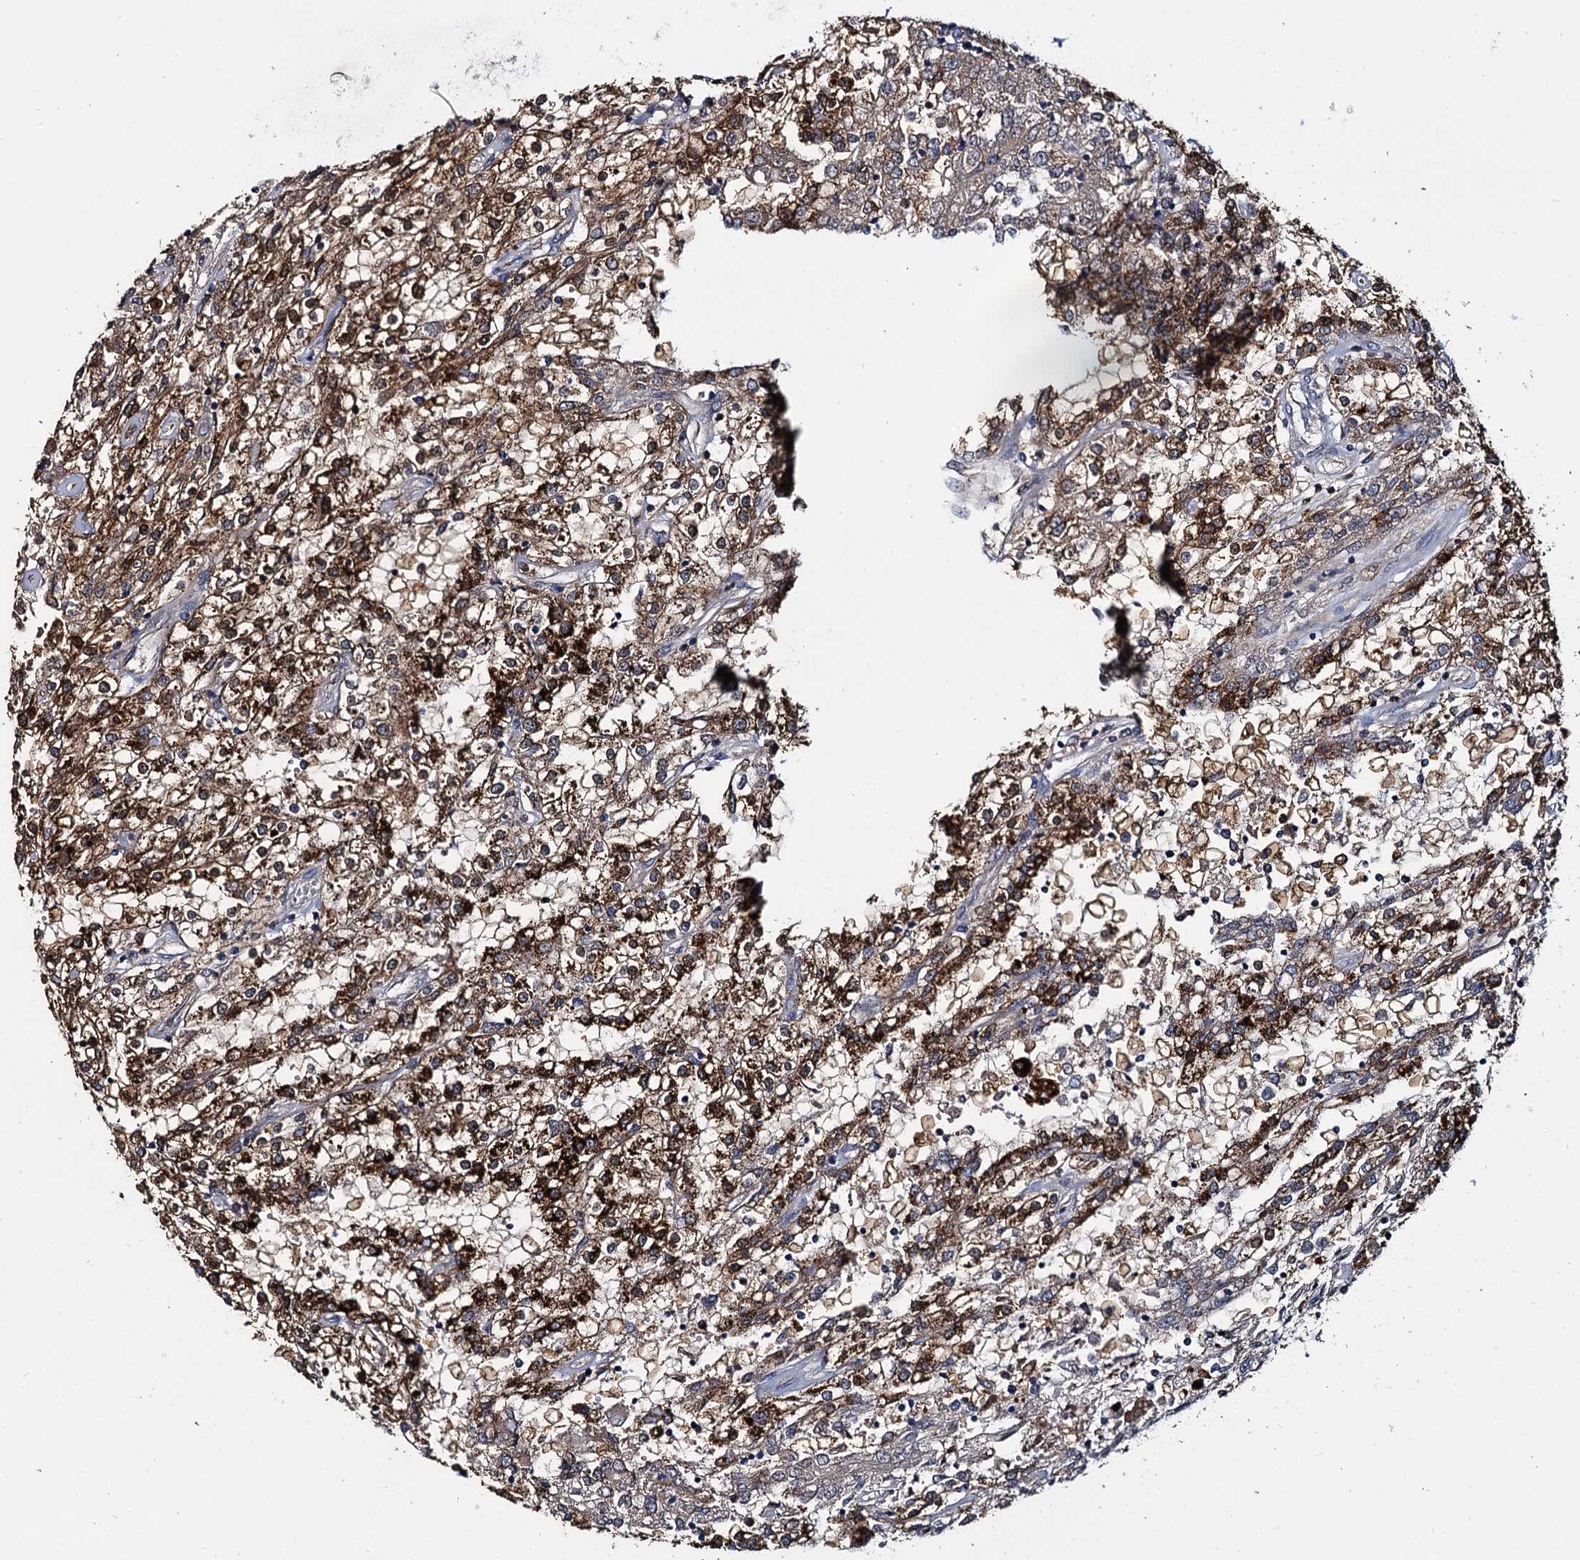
{"staining": {"intensity": "moderate", "quantity": ">75%", "location": "cytoplasmic/membranous"}, "tissue": "renal cancer", "cell_type": "Tumor cells", "image_type": "cancer", "snomed": [{"axis": "morphology", "description": "Adenocarcinoma, NOS"}, {"axis": "topography", "description": "Kidney"}], "caption": "IHC image of human renal adenocarcinoma stained for a protein (brown), which shows medium levels of moderate cytoplasmic/membranous positivity in approximately >75% of tumor cells.", "gene": "CEP192", "patient": {"sex": "female", "age": 52}}